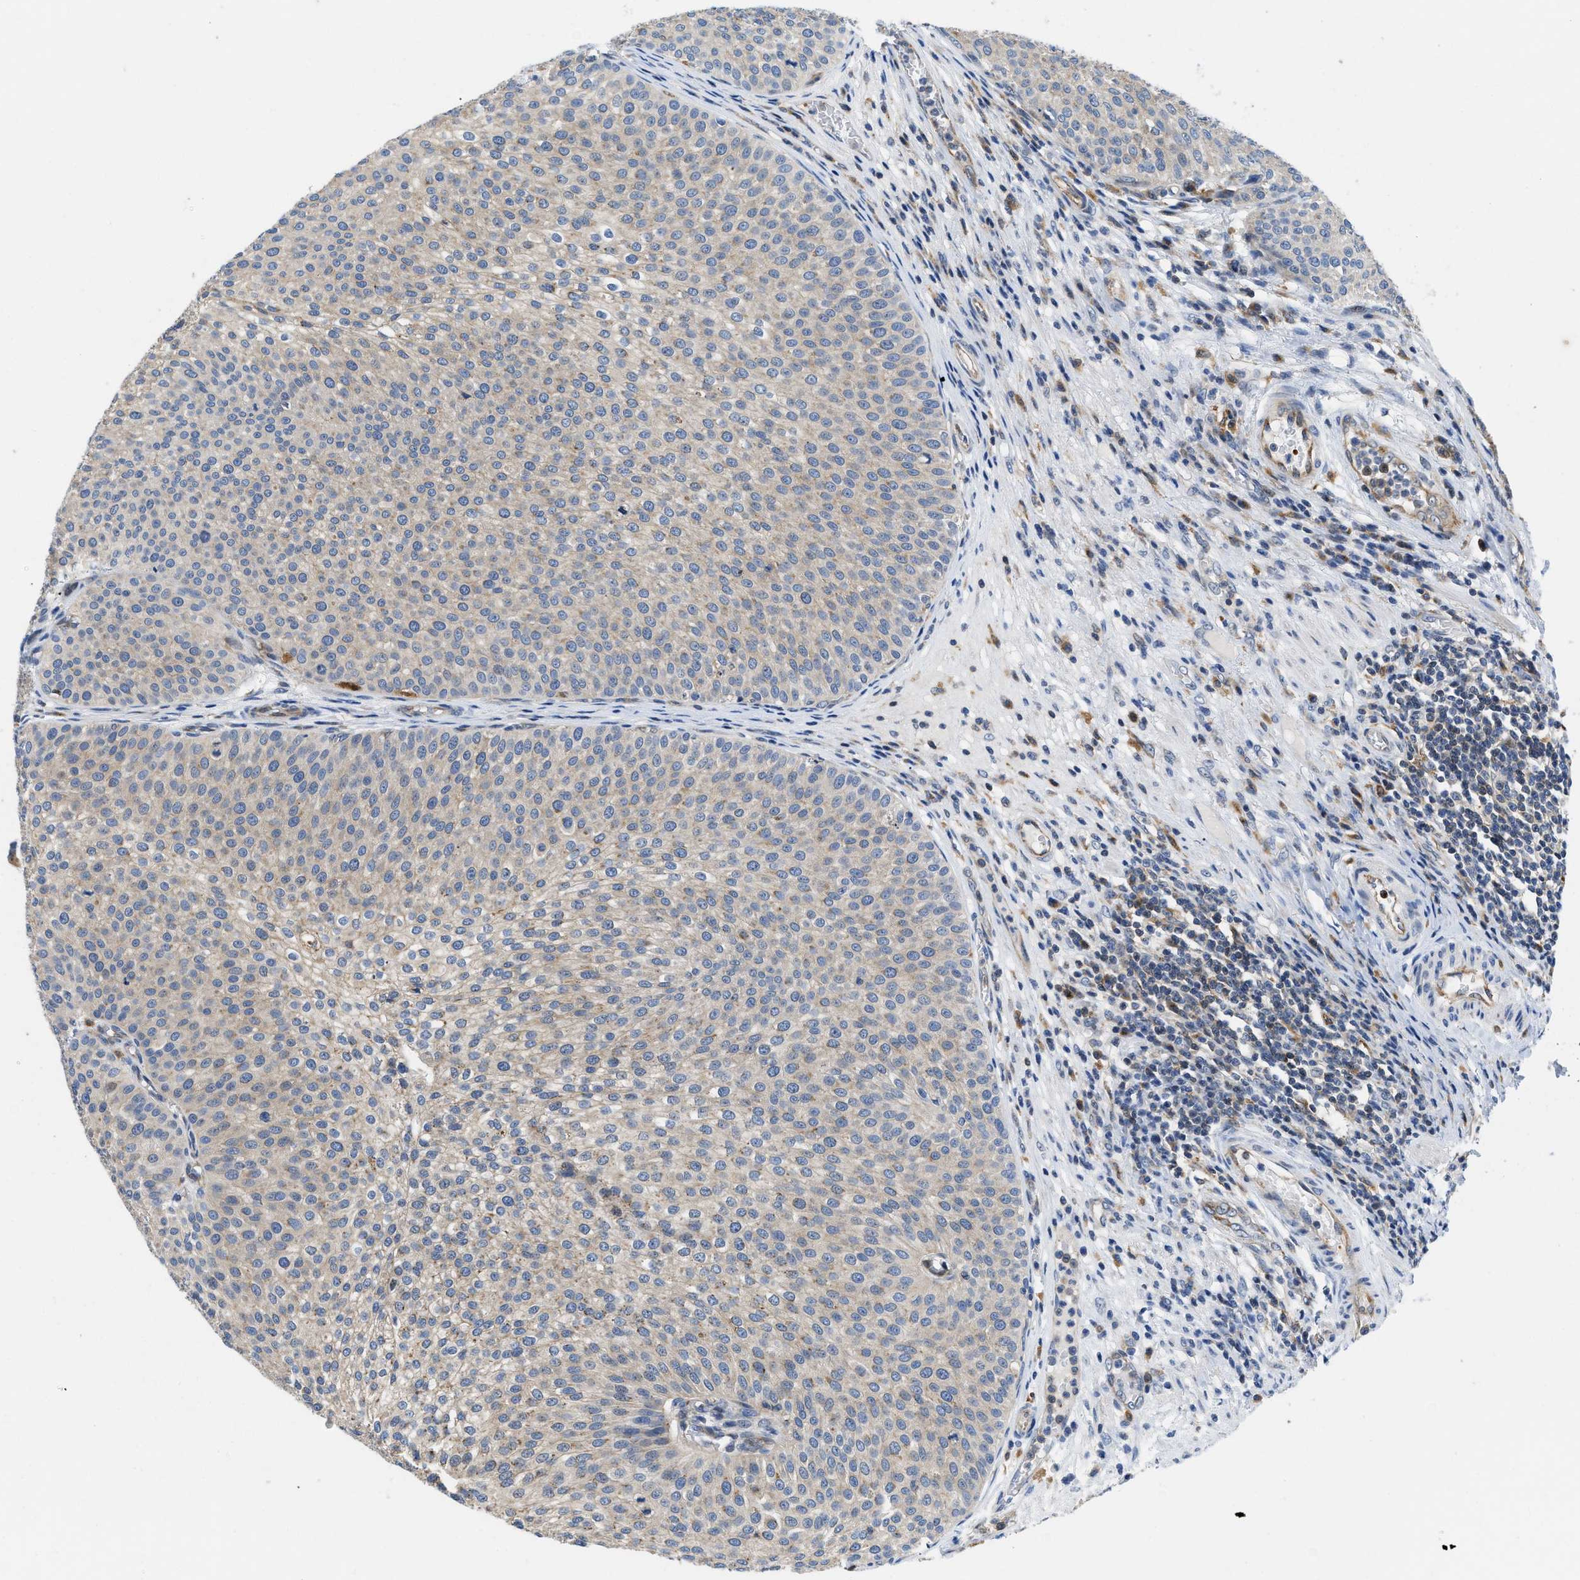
{"staining": {"intensity": "weak", "quantity": "<25%", "location": "cytoplasmic/membranous"}, "tissue": "urothelial cancer", "cell_type": "Tumor cells", "image_type": "cancer", "snomed": [{"axis": "morphology", "description": "Urothelial carcinoma, Low grade"}, {"axis": "topography", "description": "Smooth muscle"}, {"axis": "topography", "description": "Urinary bladder"}], "caption": "Image shows no significant protein staining in tumor cells of urothelial cancer.", "gene": "ENPP4", "patient": {"sex": "male", "age": 60}}